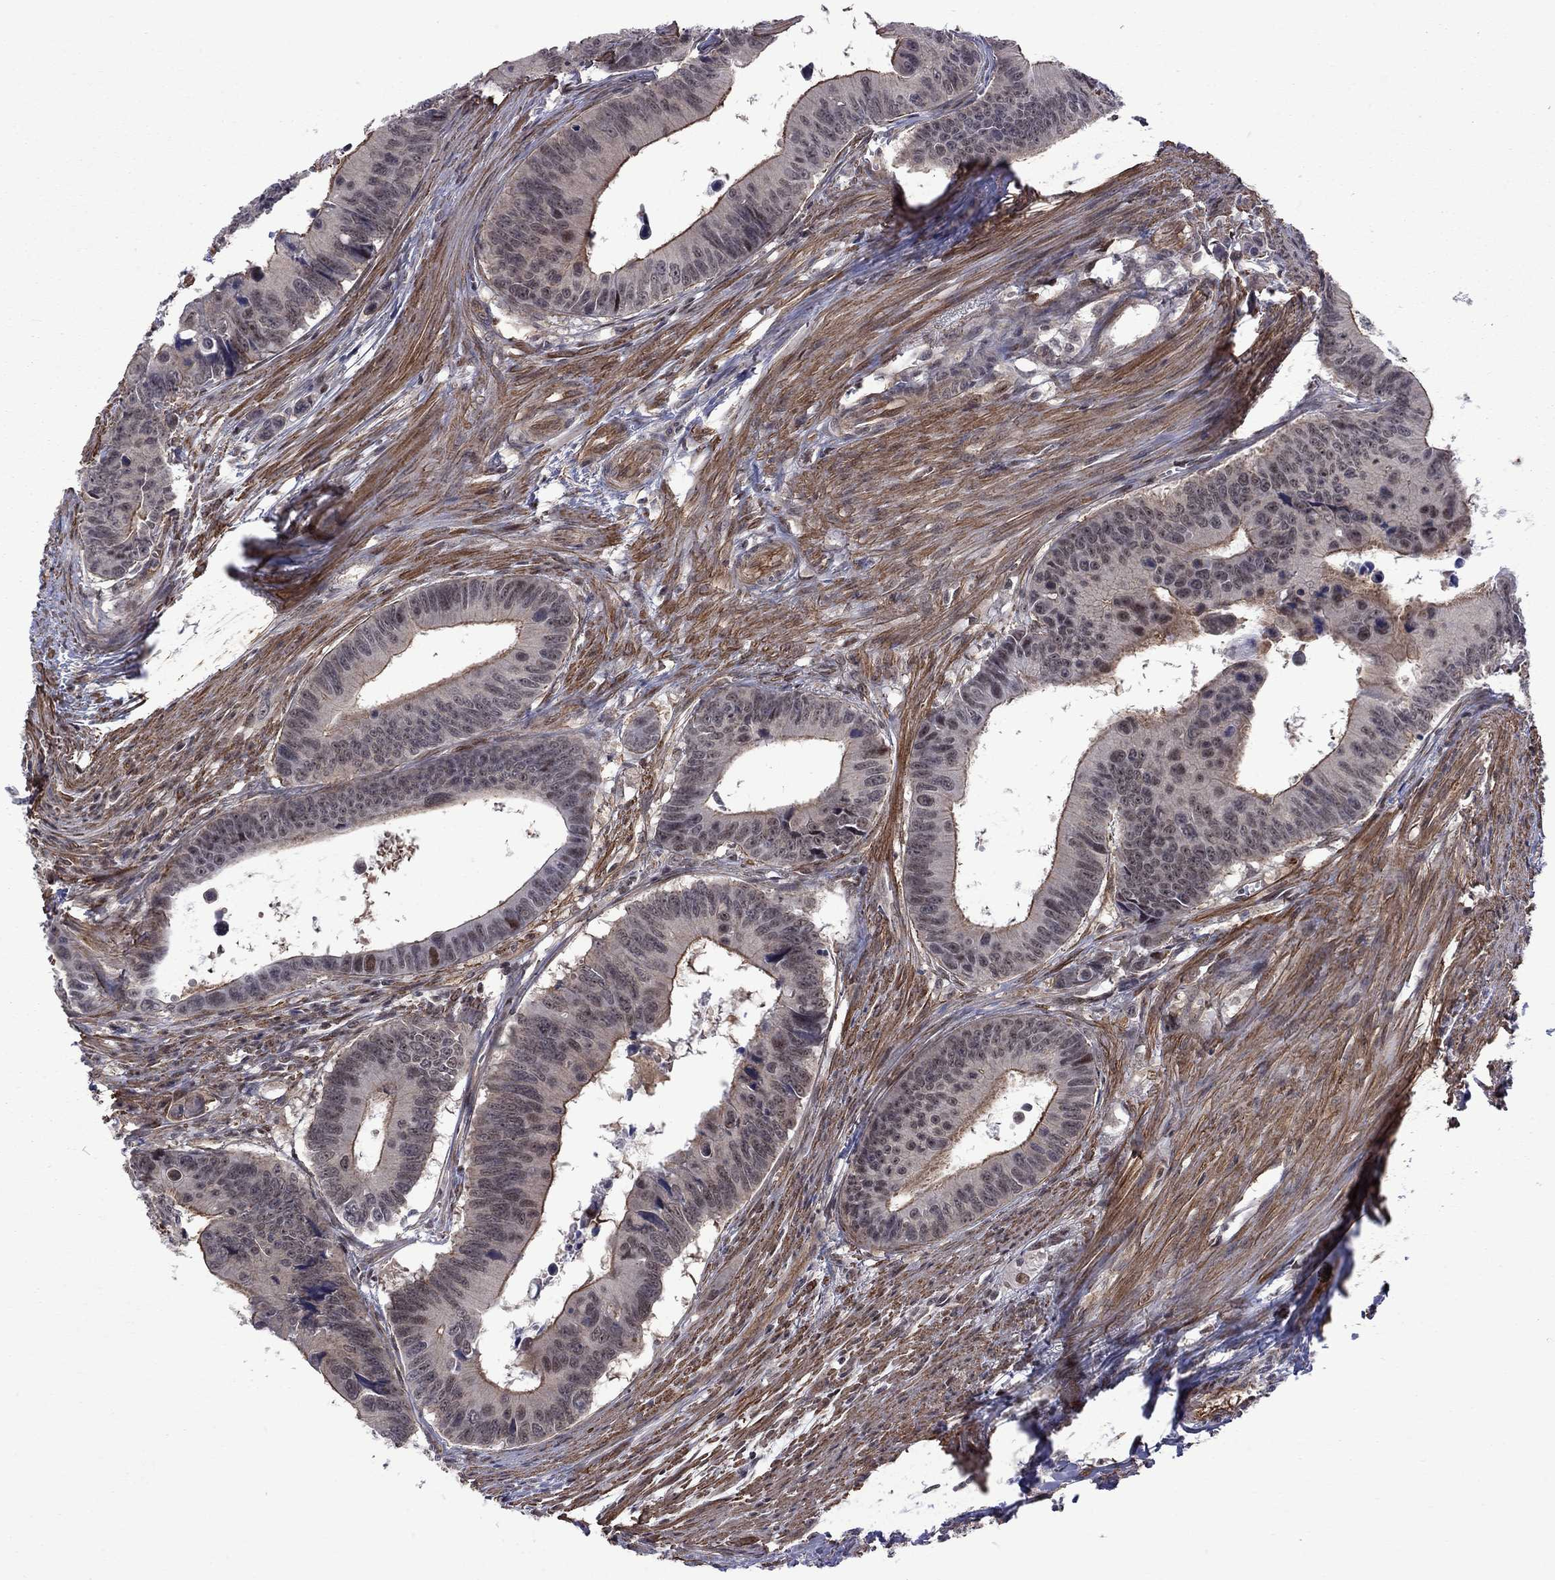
{"staining": {"intensity": "weak", "quantity": "<25%", "location": "nuclear"}, "tissue": "colorectal cancer", "cell_type": "Tumor cells", "image_type": "cancer", "snomed": [{"axis": "morphology", "description": "Adenocarcinoma, NOS"}, {"axis": "topography", "description": "Colon"}], "caption": "DAB (3,3'-diaminobenzidine) immunohistochemical staining of human adenocarcinoma (colorectal) demonstrates no significant expression in tumor cells.", "gene": "BRF1", "patient": {"sex": "female", "age": 87}}